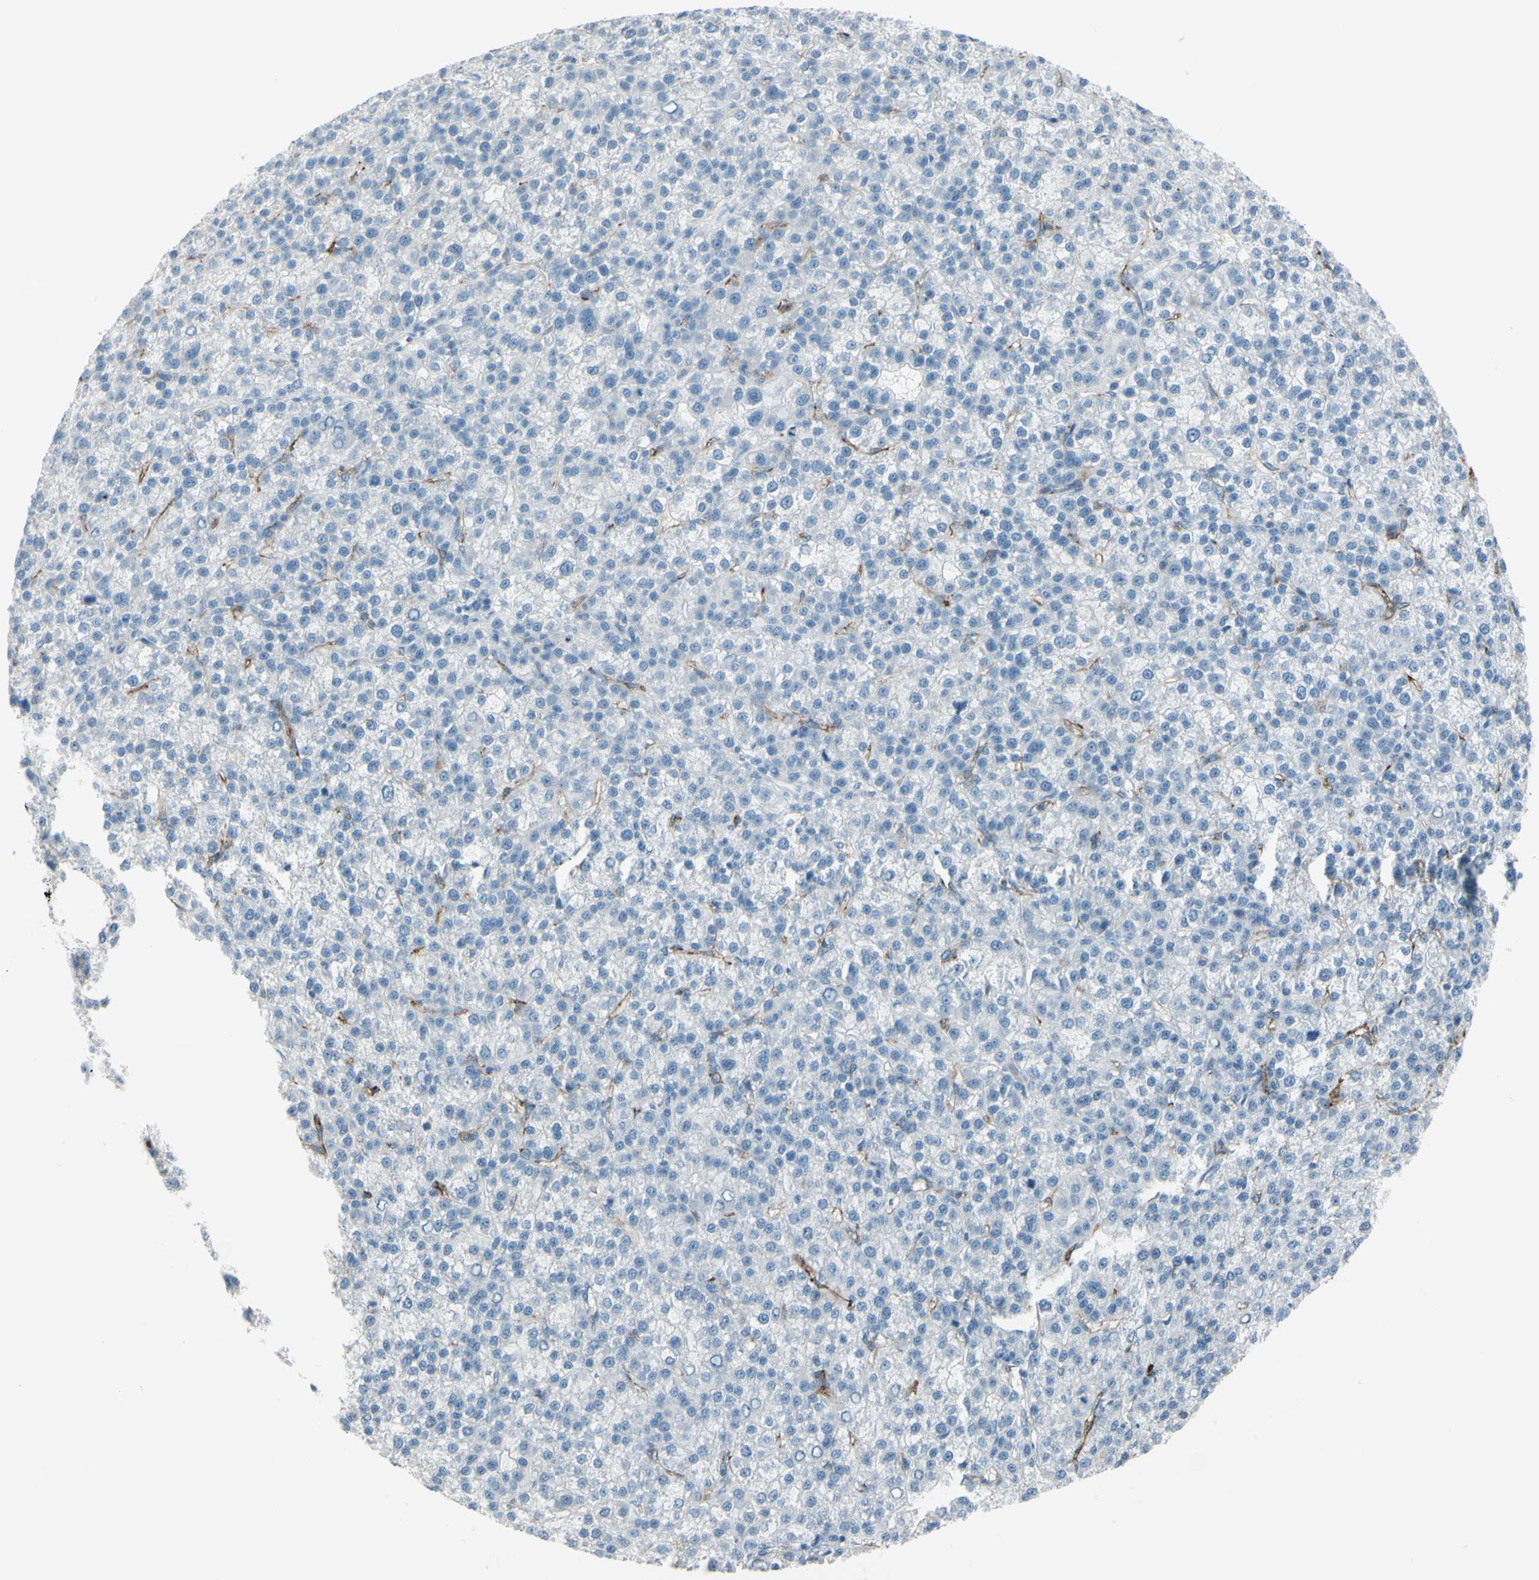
{"staining": {"intensity": "negative", "quantity": "none", "location": "none"}, "tissue": "liver cancer", "cell_type": "Tumor cells", "image_type": "cancer", "snomed": [{"axis": "morphology", "description": "Carcinoma, Hepatocellular, NOS"}, {"axis": "topography", "description": "Liver"}], "caption": "This histopathology image is of hepatocellular carcinoma (liver) stained with immunohistochemistry (IHC) to label a protein in brown with the nuclei are counter-stained blue. There is no positivity in tumor cells.", "gene": "GPR34", "patient": {"sex": "female", "age": 58}}